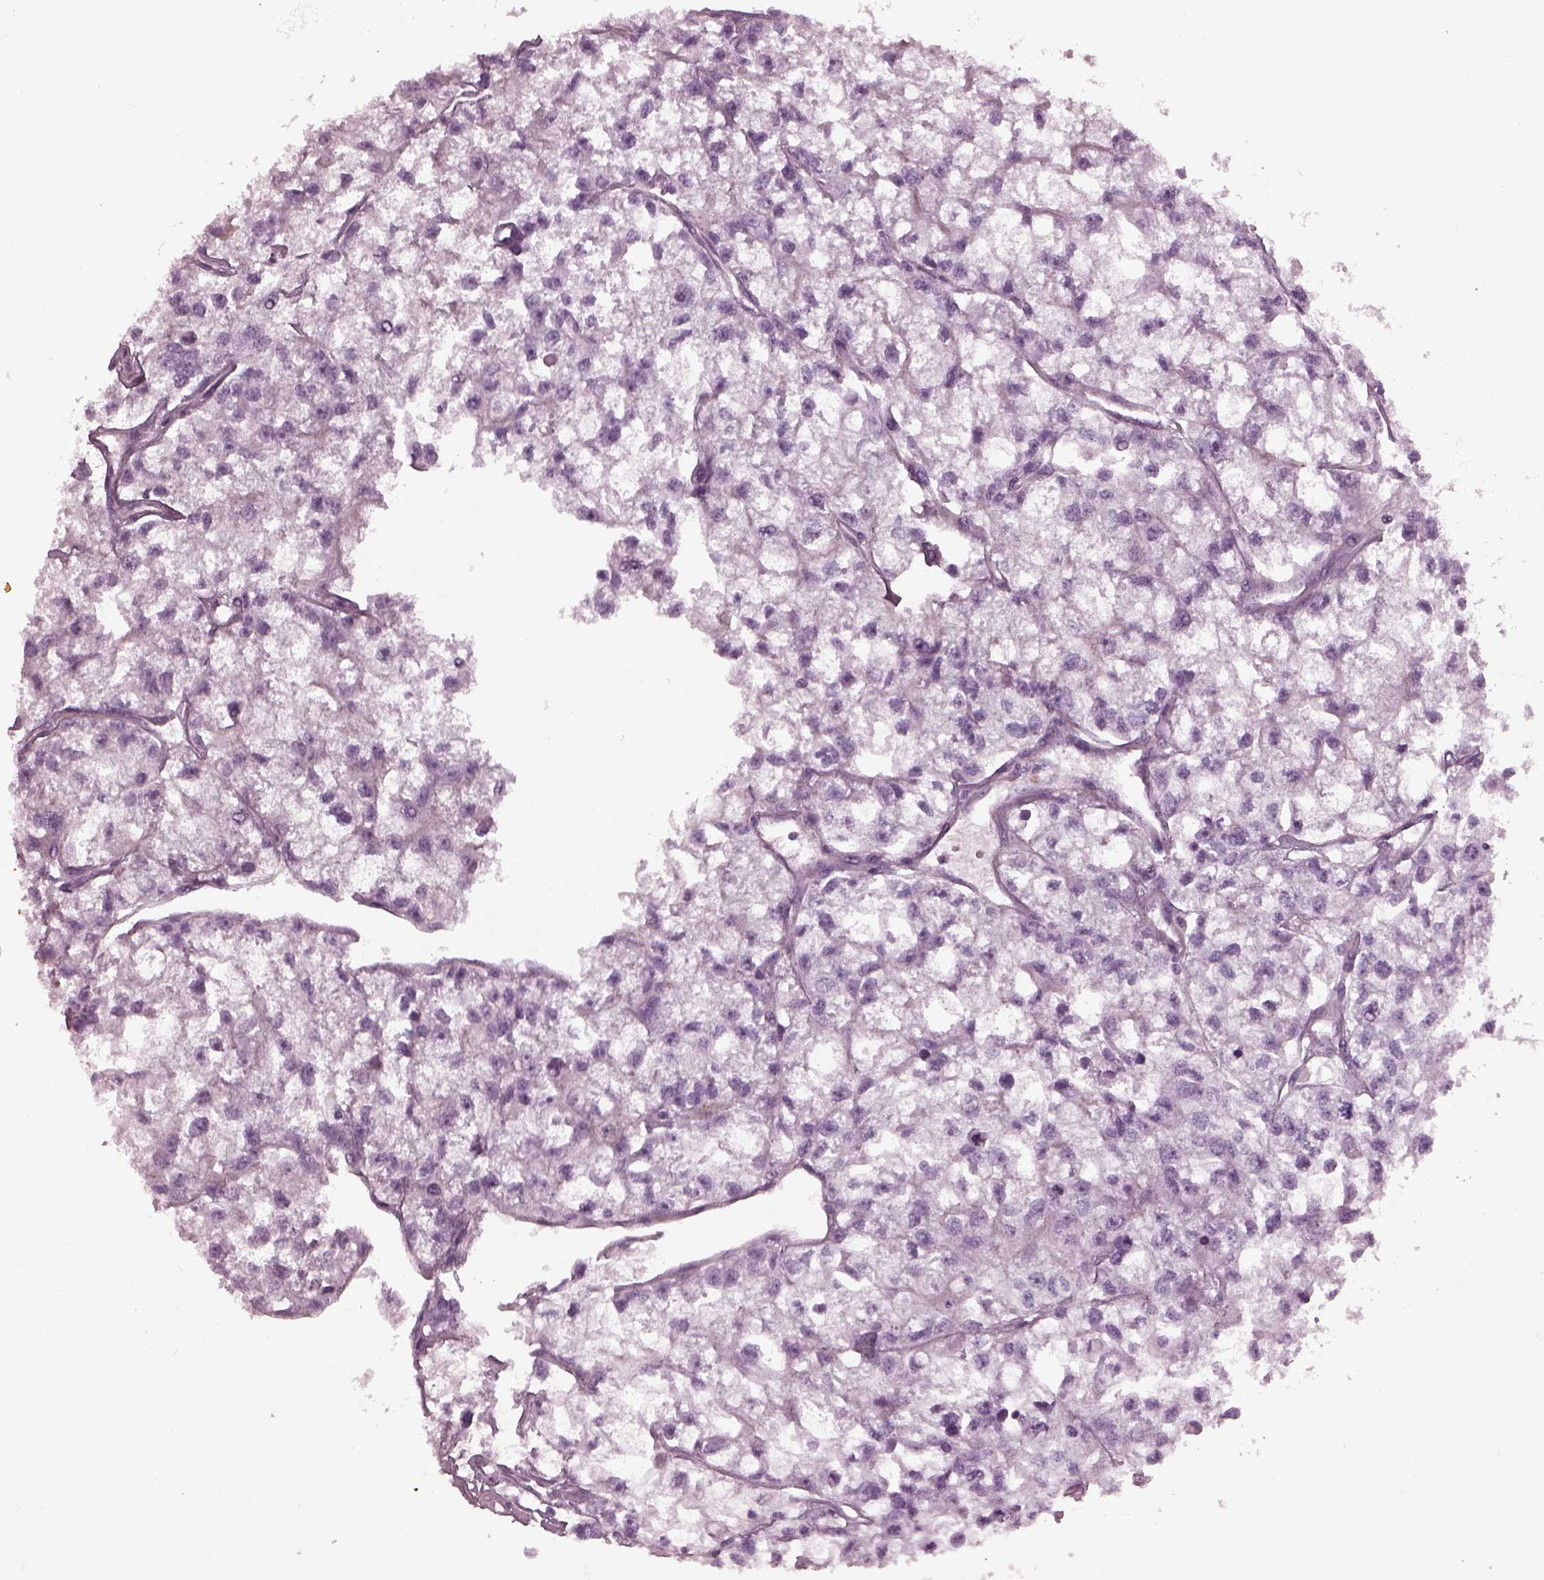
{"staining": {"intensity": "negative", "quantity": "none", "location": "none"}, "tissue": "renal cancer", "cell_type": "Tumor cells", "image_type": "cancer", "snomed": [{"axis": "morphology", "description": "Adenocarcinoma, NOS"}, {"axis": "topography", "description": "Kidney"}], "caption": "Photomicrograph shows no protein positivity in tumor cells of adenocarcinoma (renal) tissue. (DAB (3,3'-diaminobenzidine) immunohistochemistry (IHC) visualized using brightfield microscopy, high magnification).", "gene": "BFSP1", "patient": {"sex": "male", "age": 56}}